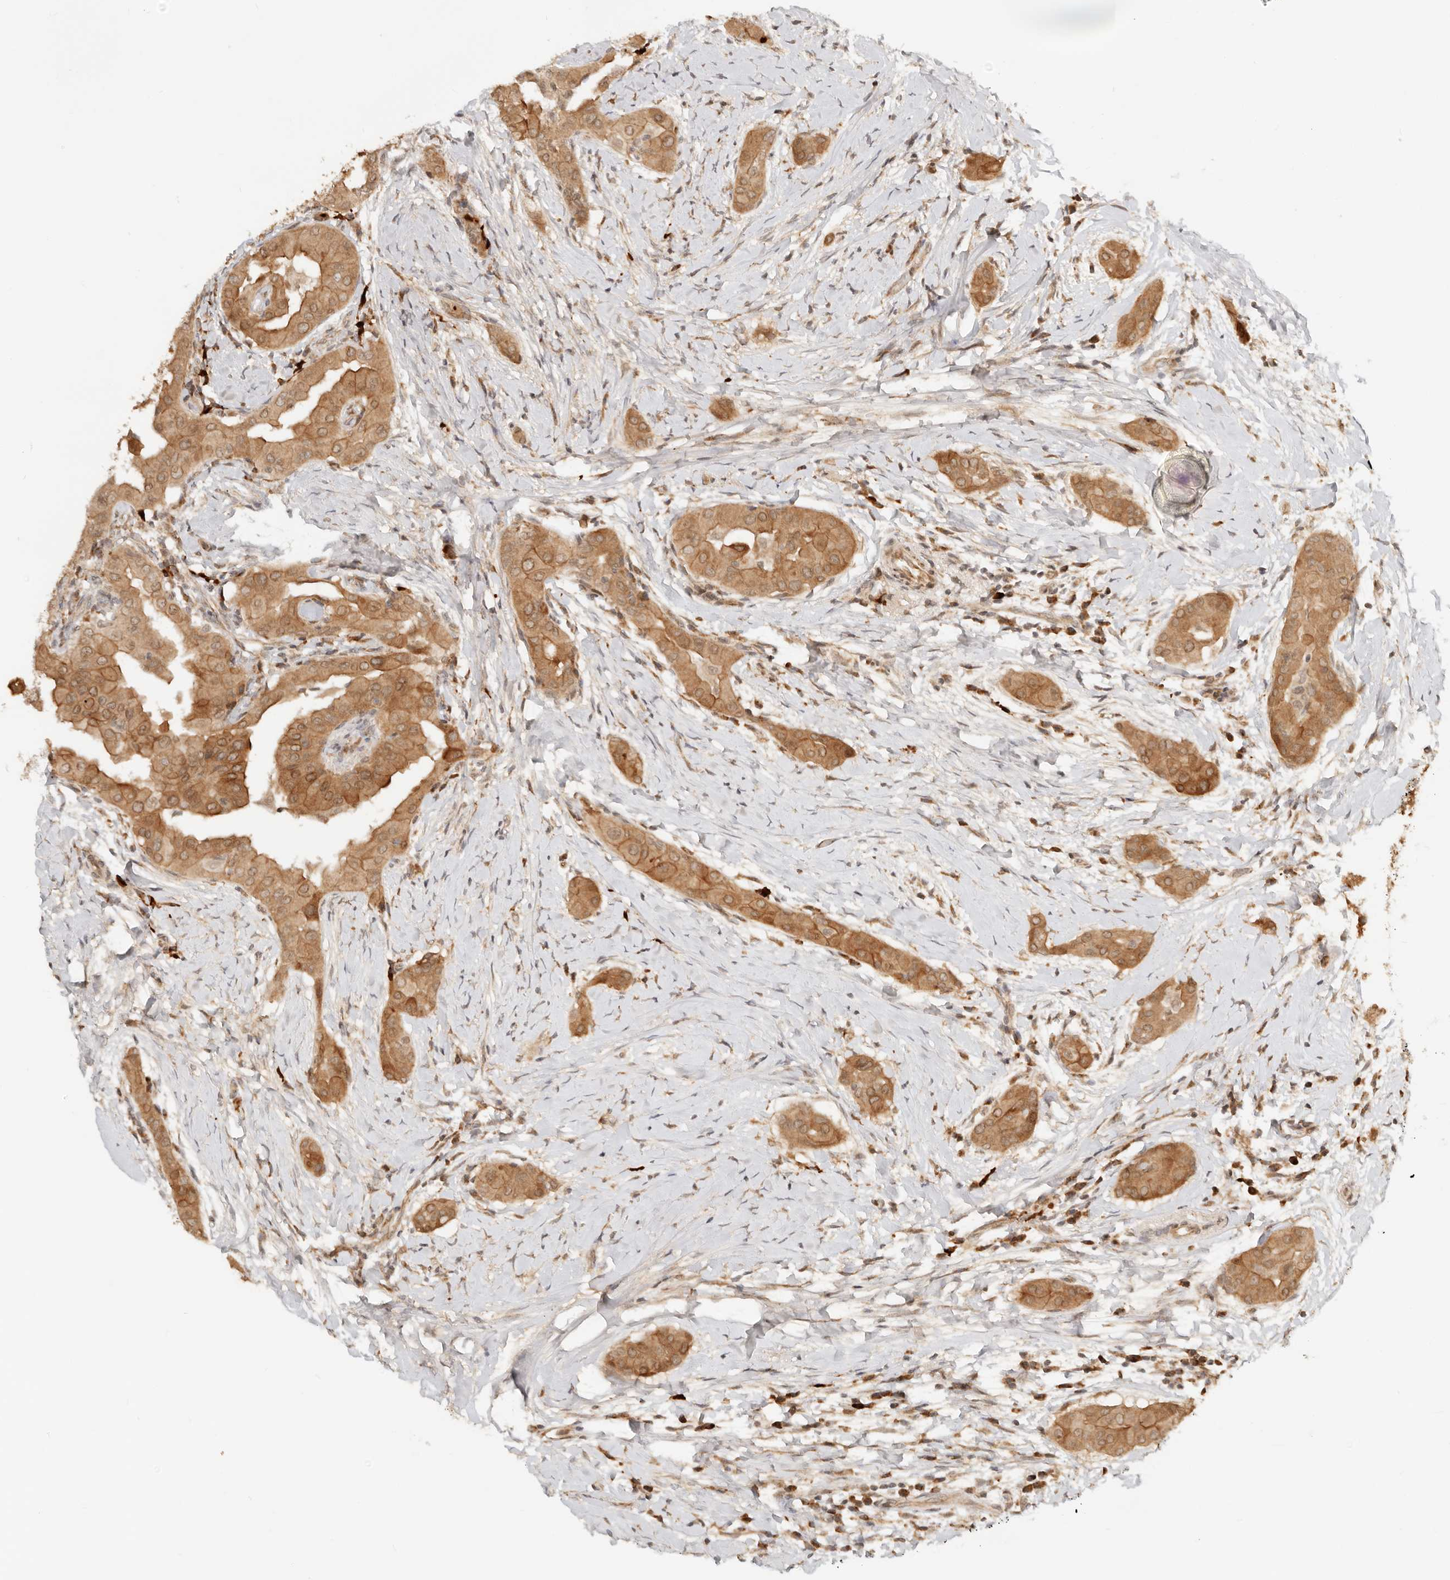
{"staining": {"intensity": "moderate", "quantity": ">75%", "location": "cytoplasmic/membranous"}, "tissue": "thyroid cancer", "cell_type": "Tumor cells", "image_type": "cancer", "snomed": [{"axis": "morphology", "description": "Papillary adenocarcinoma, NOS"}, {"axis": "topography", "description": "Thyroid gland"}], "caption": "Papillary adenocarcinoma (thyroid) stained with a brown dye exhibits moderate cytoplasmic/membranous positive staining in about >75% of tumor cells.", "gene": "BAALC", "patient": {"sex": "male", "age": 33}}